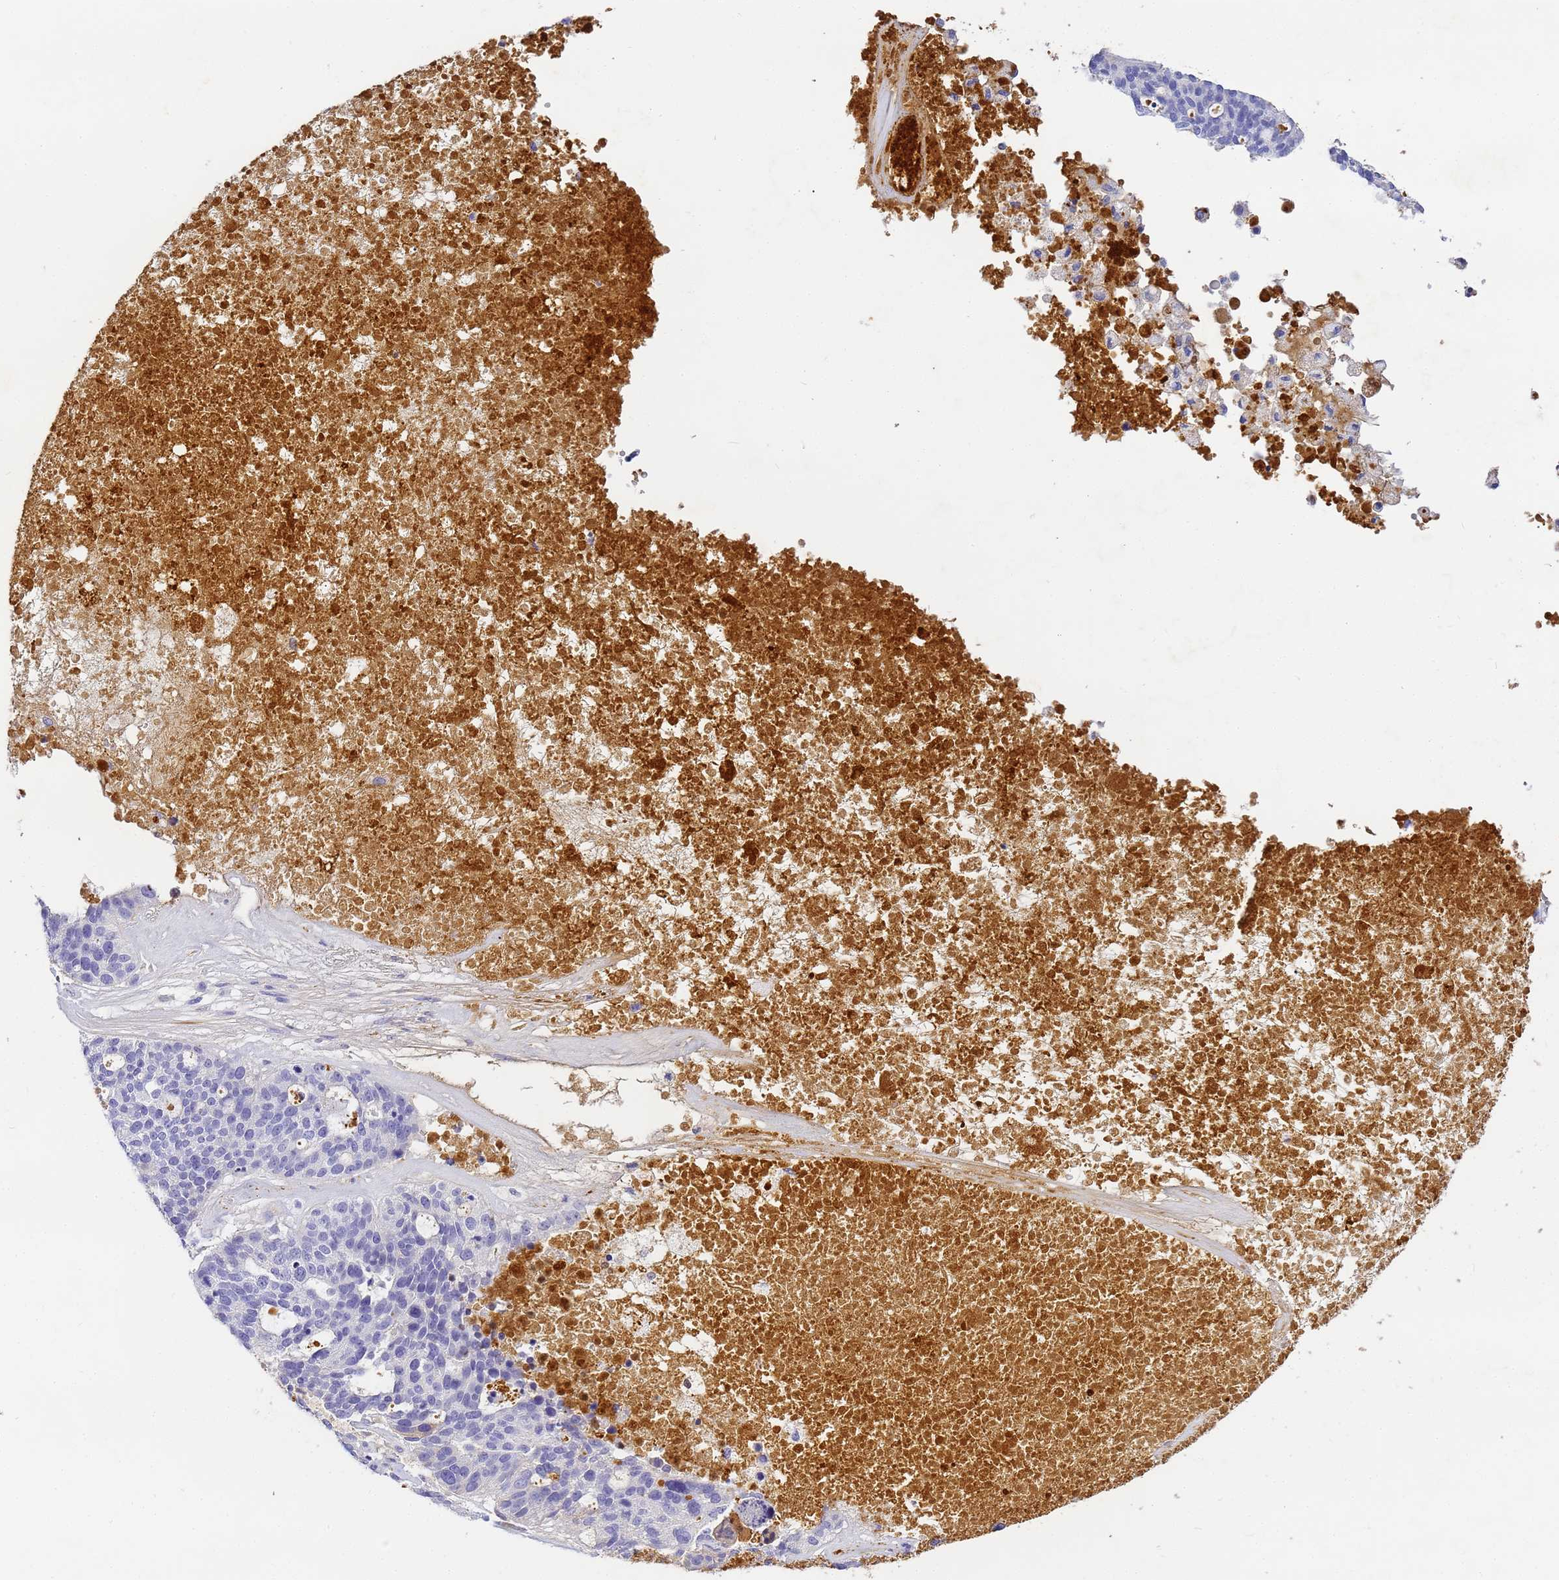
{"staining": {"intensity": "negative", "quantity": "none", "location": "none"}, "tissue": "ovarian cancer", "cell_type": "Tumor cells", "image_type": "cancer", "snomed": [{"axis": "morphology", "description": "Cystadenocarcinoma, serous, NOS"}, {"axis": "topography", "description": "Ovary"}], "caption": "An immunohistochemistry image of ovarian cancer (serous cystadenocarcinoma) is shown. There is no staining in tumor cells of ovarian cancer (serous cystadenocarcinoma).", "gene": "CFHR2", "patient": {"sex": "female", "age": 59}}